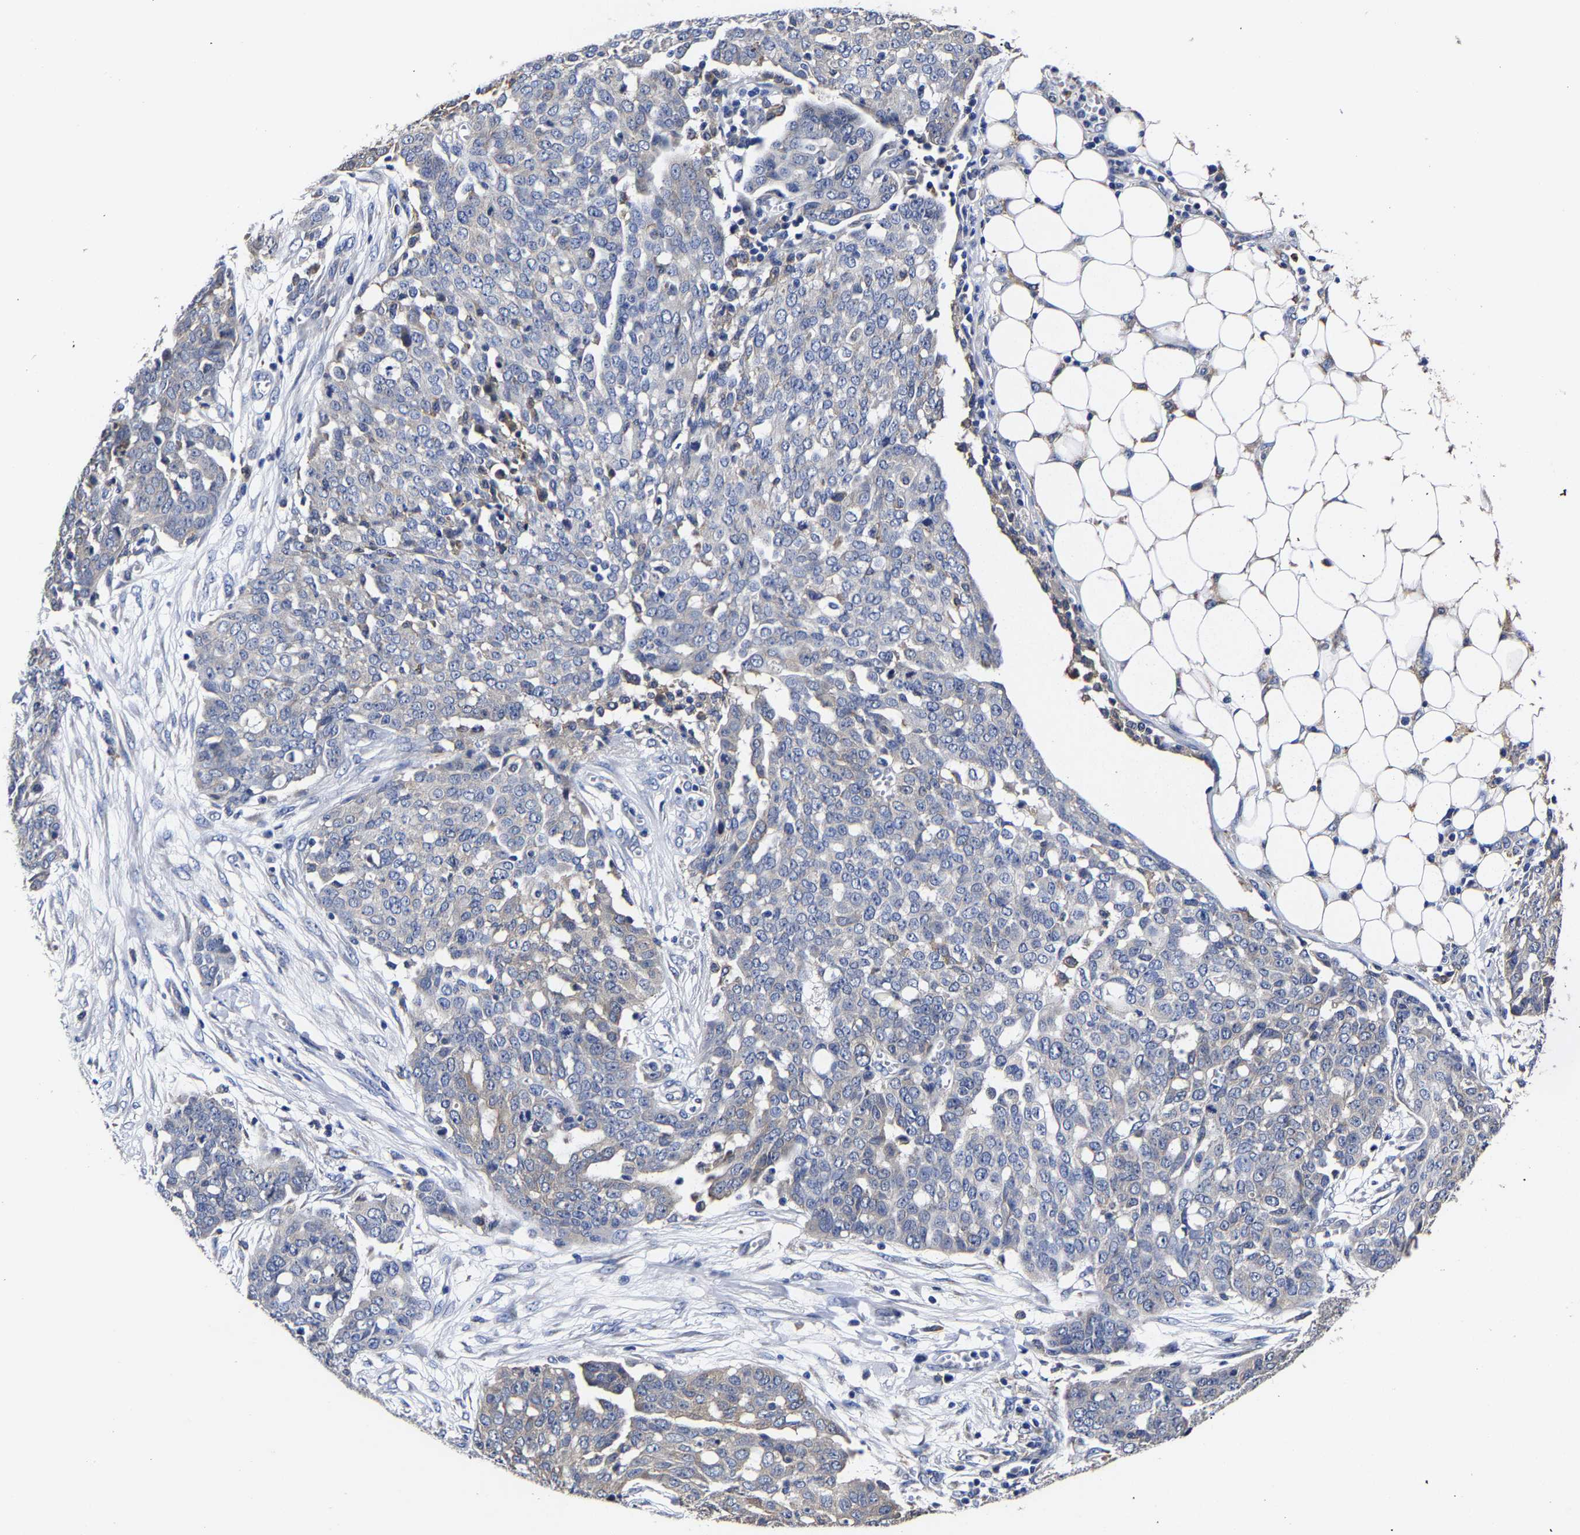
{"staining": {"intensity": "negative", "quantity": "none", "location": "none"}, "tissue": "ovarian cancer", "cell_type": "Tumor cells", "image_type": "cancer", "snomed": [{"axis": "morphology", "description": "Cystadenocarcinoma, serous, NOS"}, {"axis": "topography", "description": "Soft tissue"}, {"axis": "topography", "description": "Ovary"}], "caption": "Tumor cells are negative for protein expression in human ovarian serous cystadenocarcinoma. The staining is performed using DAB (3,3'-diaminobenzidine) brown chromogen with nuclei counter-stained in using hematoxylin.", "gene": "AASS", "patient": {"sex": "female", "age": 57}}